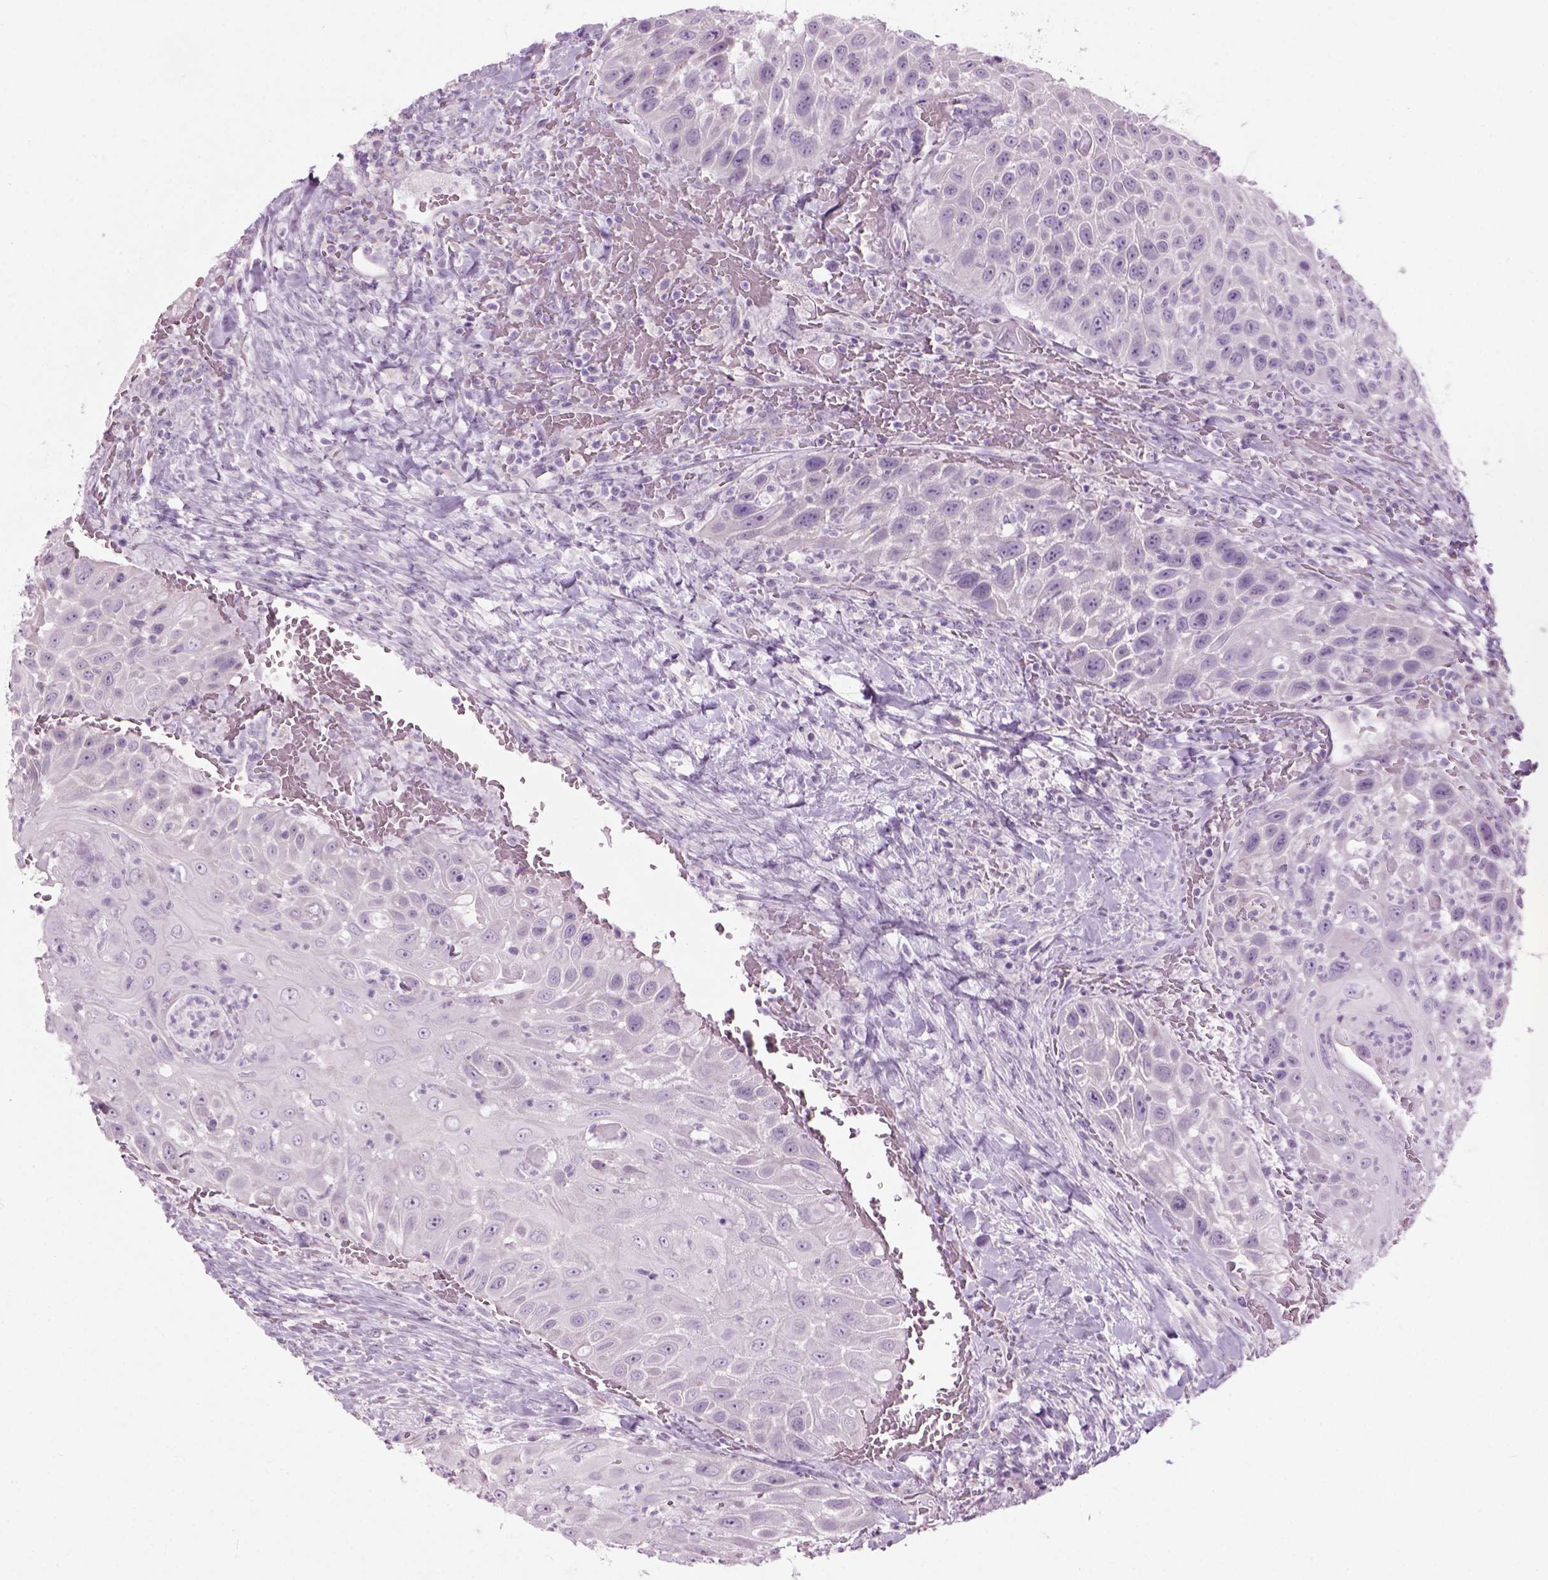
{"staining": {"intensity": "negative", "quantity": "none", "location": "none"}, "tissue": "head and neck cancer", "cell_type": "Tumor cells", "image_type": "cancer", "snomed": [{"axis": "morphology", "description": "Squamous cell carcinoma, NOS"}, {"axis": "topography", "description": "Head-Neck"}], "caption": "Histopathology image shows no significant protein staining in tumor cells of head and neck squamous cell carcinoma. (Brightfield microscopy of DAB immunohistochemistry (IHC) at high magnification).", "gene": "CIBAR2", "patient": {"sex": "male", "age": 69}}